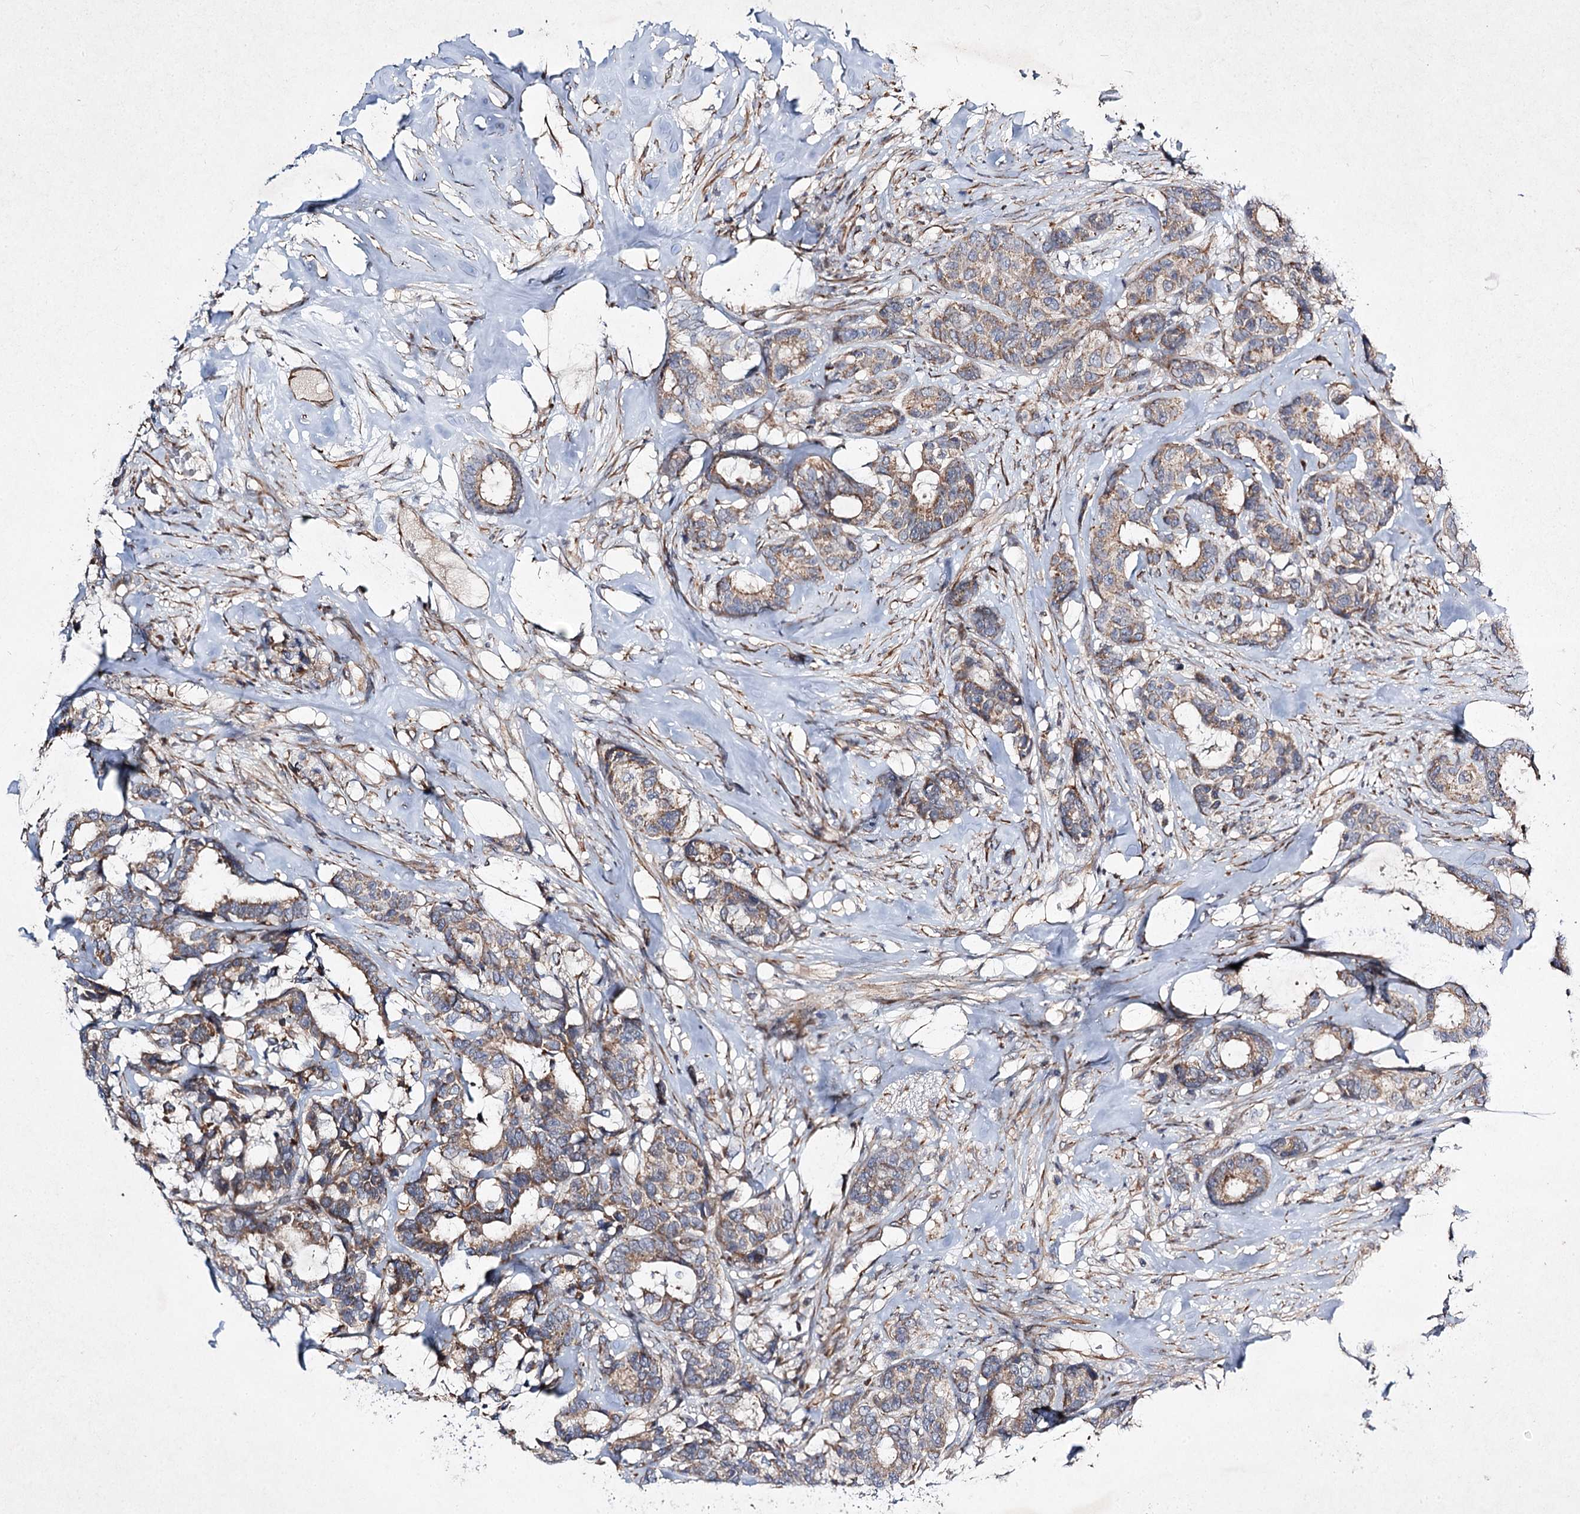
{"staining": {"intensity": "weak", "quantity": ">75%", "location": "cytoplasmic/membranous"}, "tissue": "breast cancer", "cell_type": "Tumor cells", "image_type": "cancer", "snomed": [{"axis": "morphology", "description": "Duct carcinoma"}, {"axis": "topography", "description": "Breast"}], "caption": "This photomicrograph displays breast cancer stained with immunohistochemistry to label a protein in brown. The cytoplasmic/membranous of tumor cells show weak positivity for the protein. Nuclei are counter-stained blue.", "gene": "KIAA0825", "patient": {"sex": "female", "age": 87}}